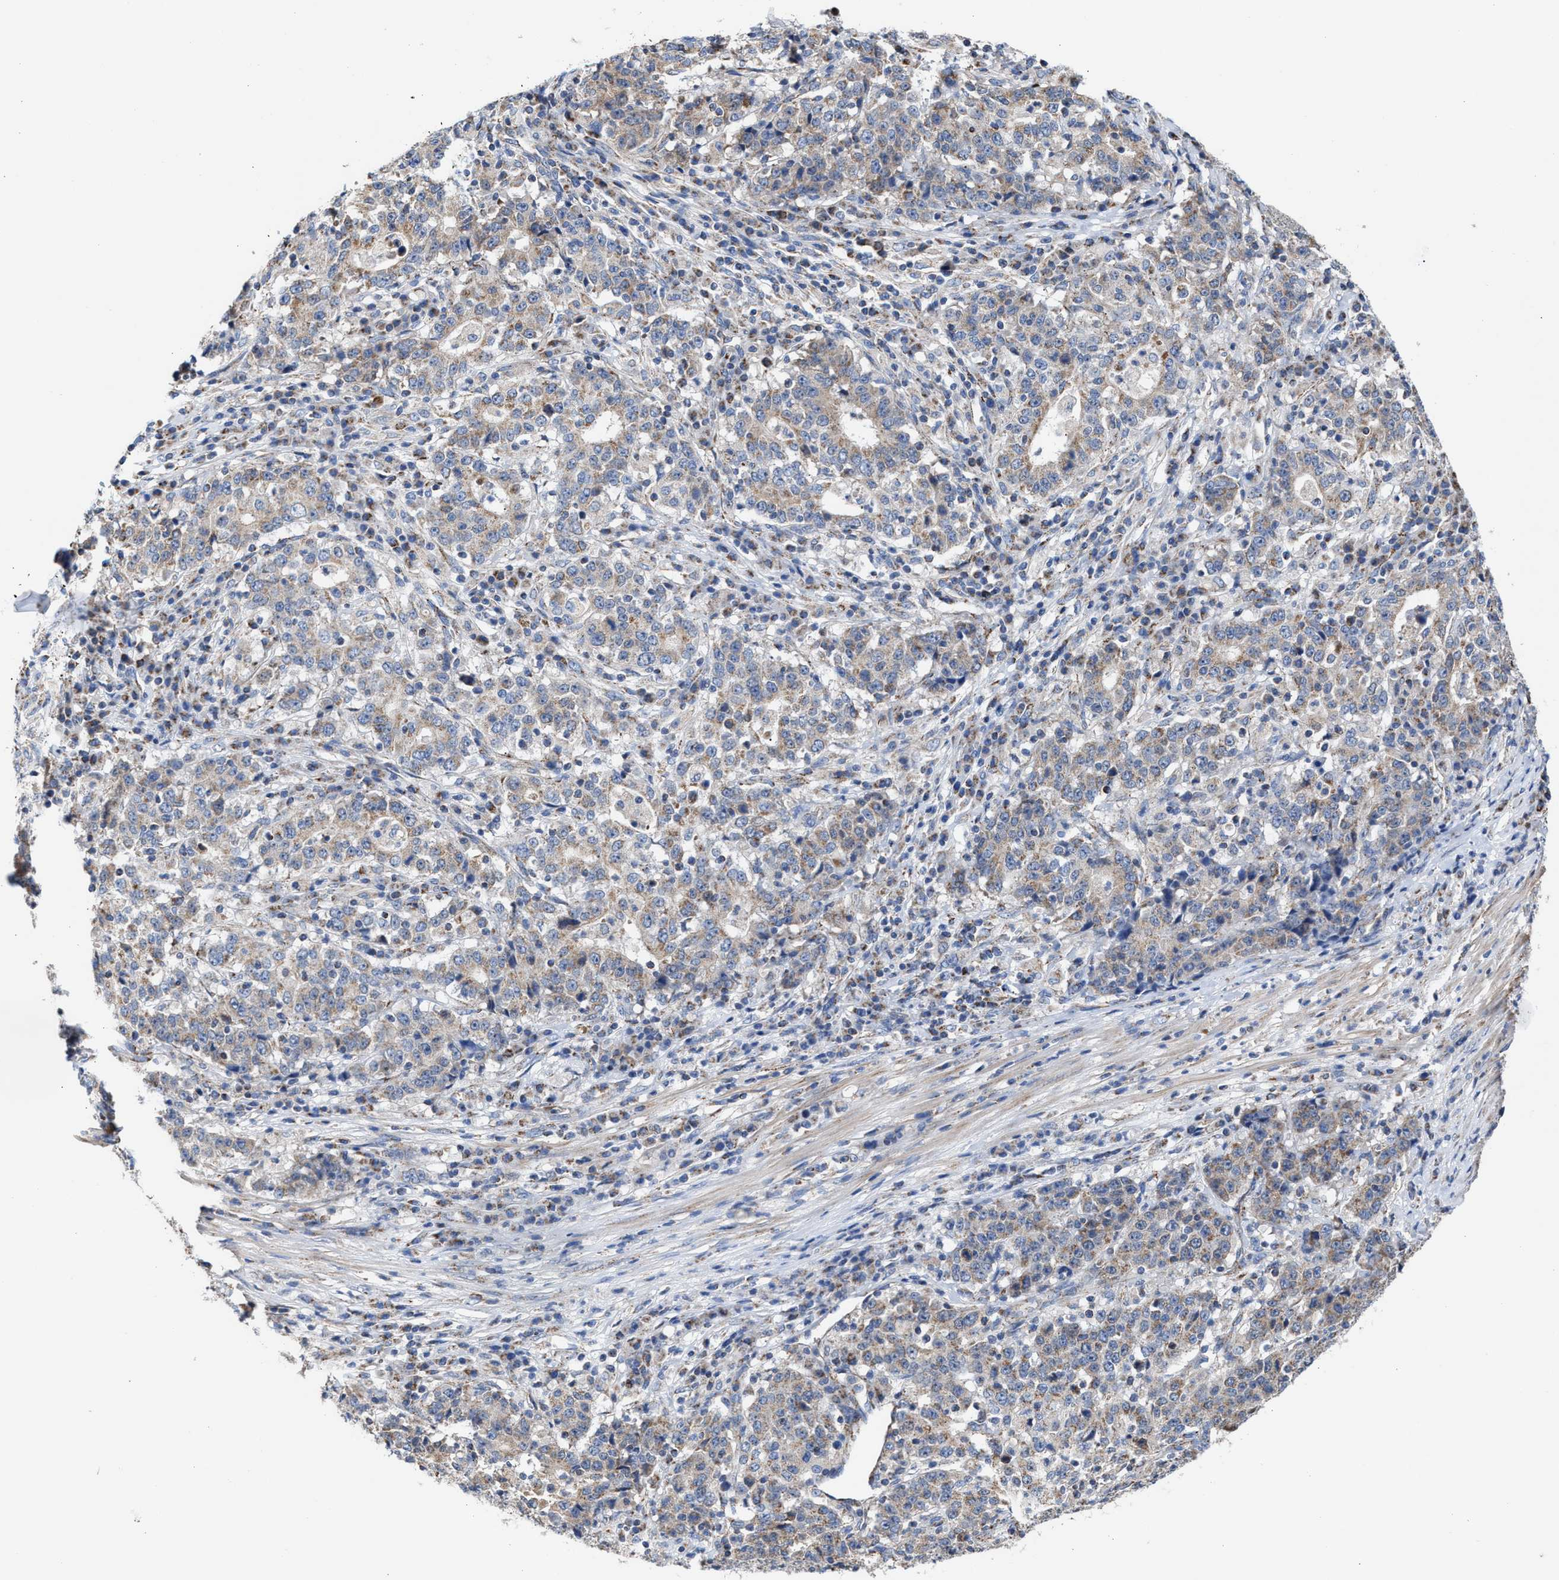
{"staining": {"intensity": "weak", "quantity": "25%-75%", "location": "cytoplasmic/membranous"}, "tissue": "stomach cancer", "cell_type": "Tumor cells", "image_type": "cancer", "snomed": [{"axis": "morphology", "description": "Adenocarcinoma, NOS"}, {"axis": "topography", "description": "Stomach"}], "caption": "A brown stain shows weak cytoplasmic/membranous positivity of a protein in human adenocarcinoma (stomach) tumor cells. The protein is shown in brown color, while the nuclei are stained blue.", "gene": "MECR", "patient": {"sex": "male", "age": 59}}